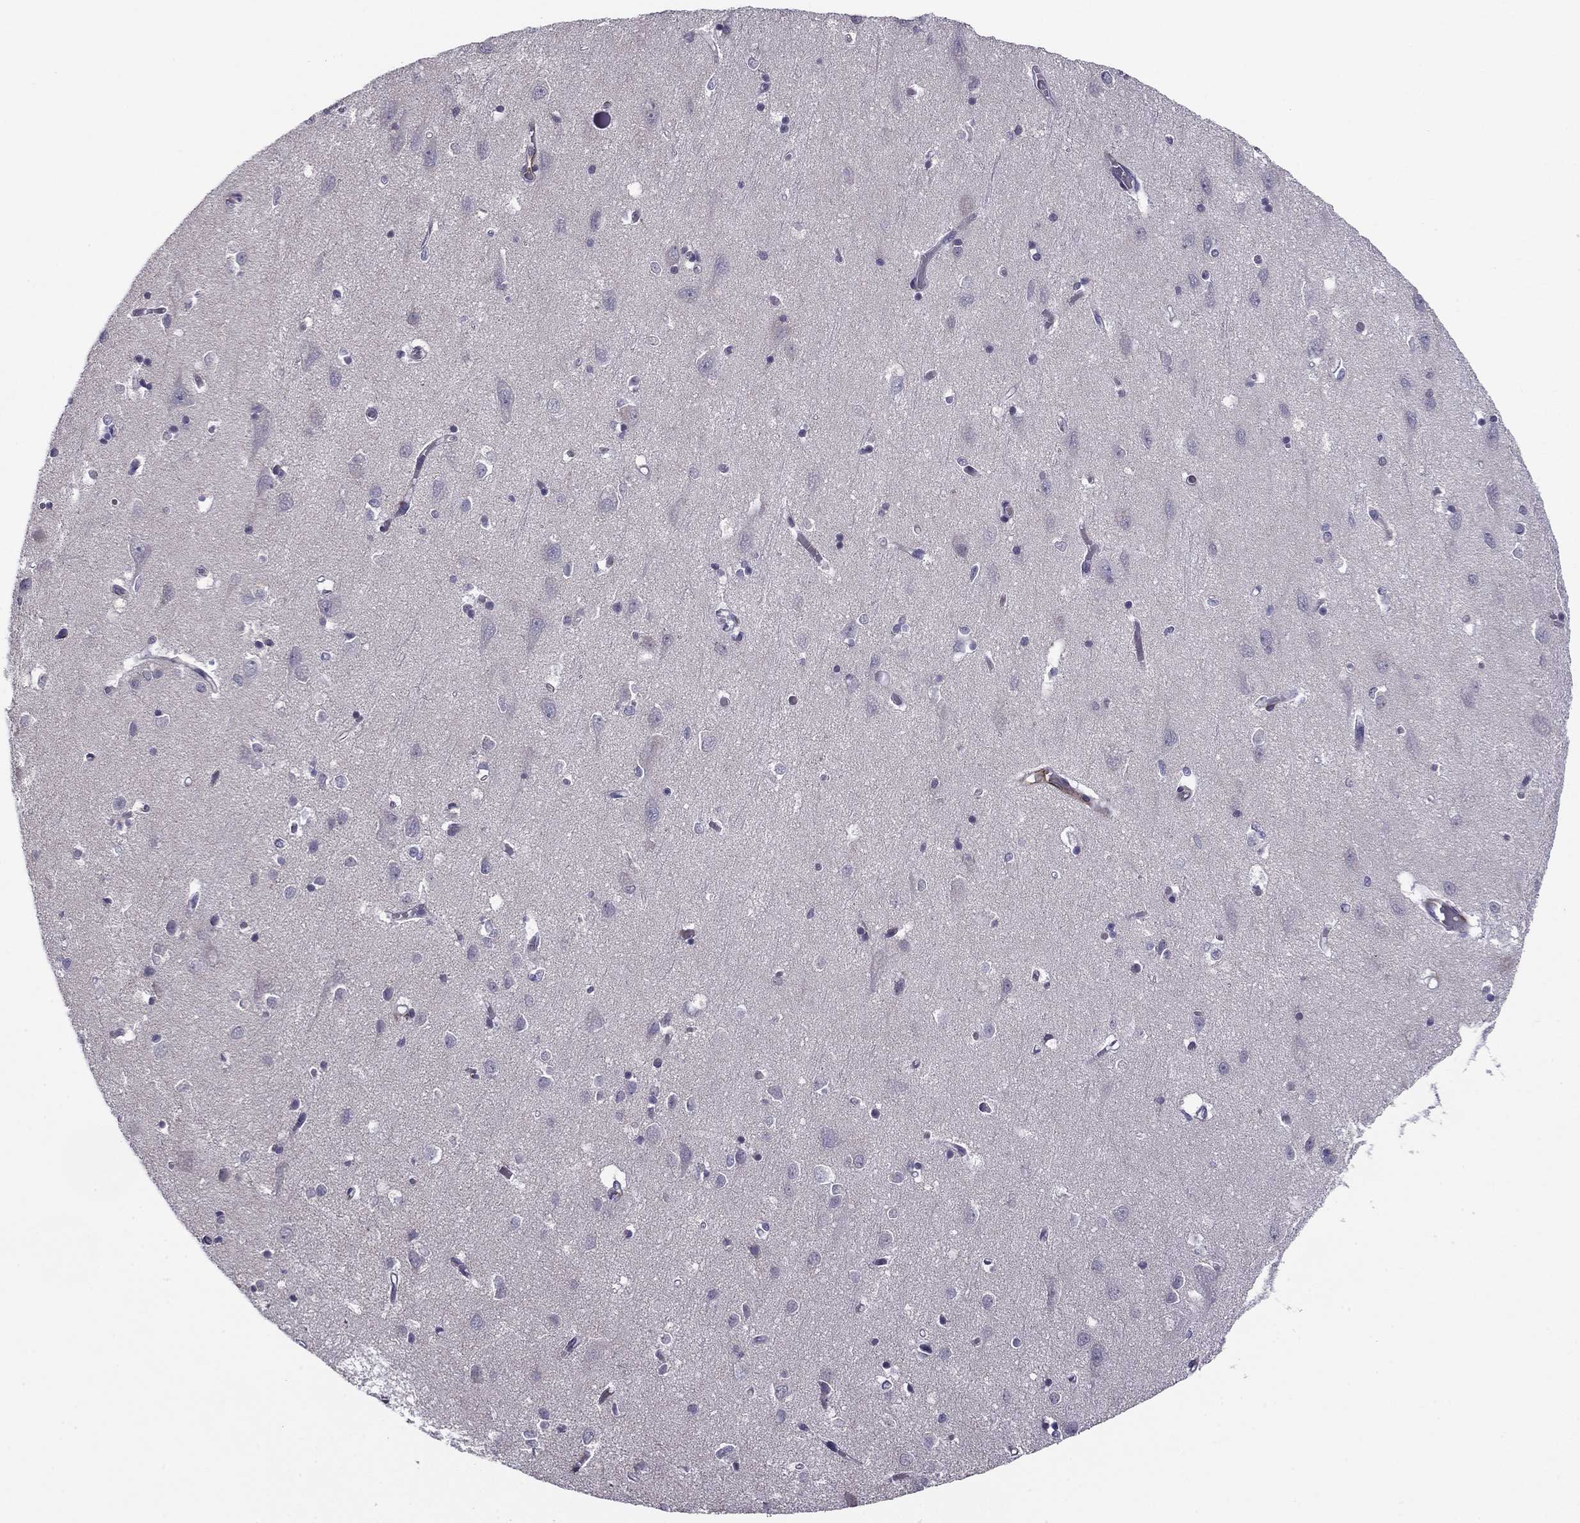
{"staining": {"intensity": "negative", "quantity": "none", "location": "none"}, "tissue": "cerebral cortex", "cell_type": "Endothelial cells", "image_type": "normal", "snomed": [{"axis": "morphology", "description": "Normal tissue, NOS"}, {"axis": "topography", "description": "Cerebral cortex"}], "caption": "IHC image of normal human cerebral cortex stained for a protein (brown), which shows no staining in endothelial cells.", "gene": "ANKS4B", "patient": {"sex": "male", "age": 70}}